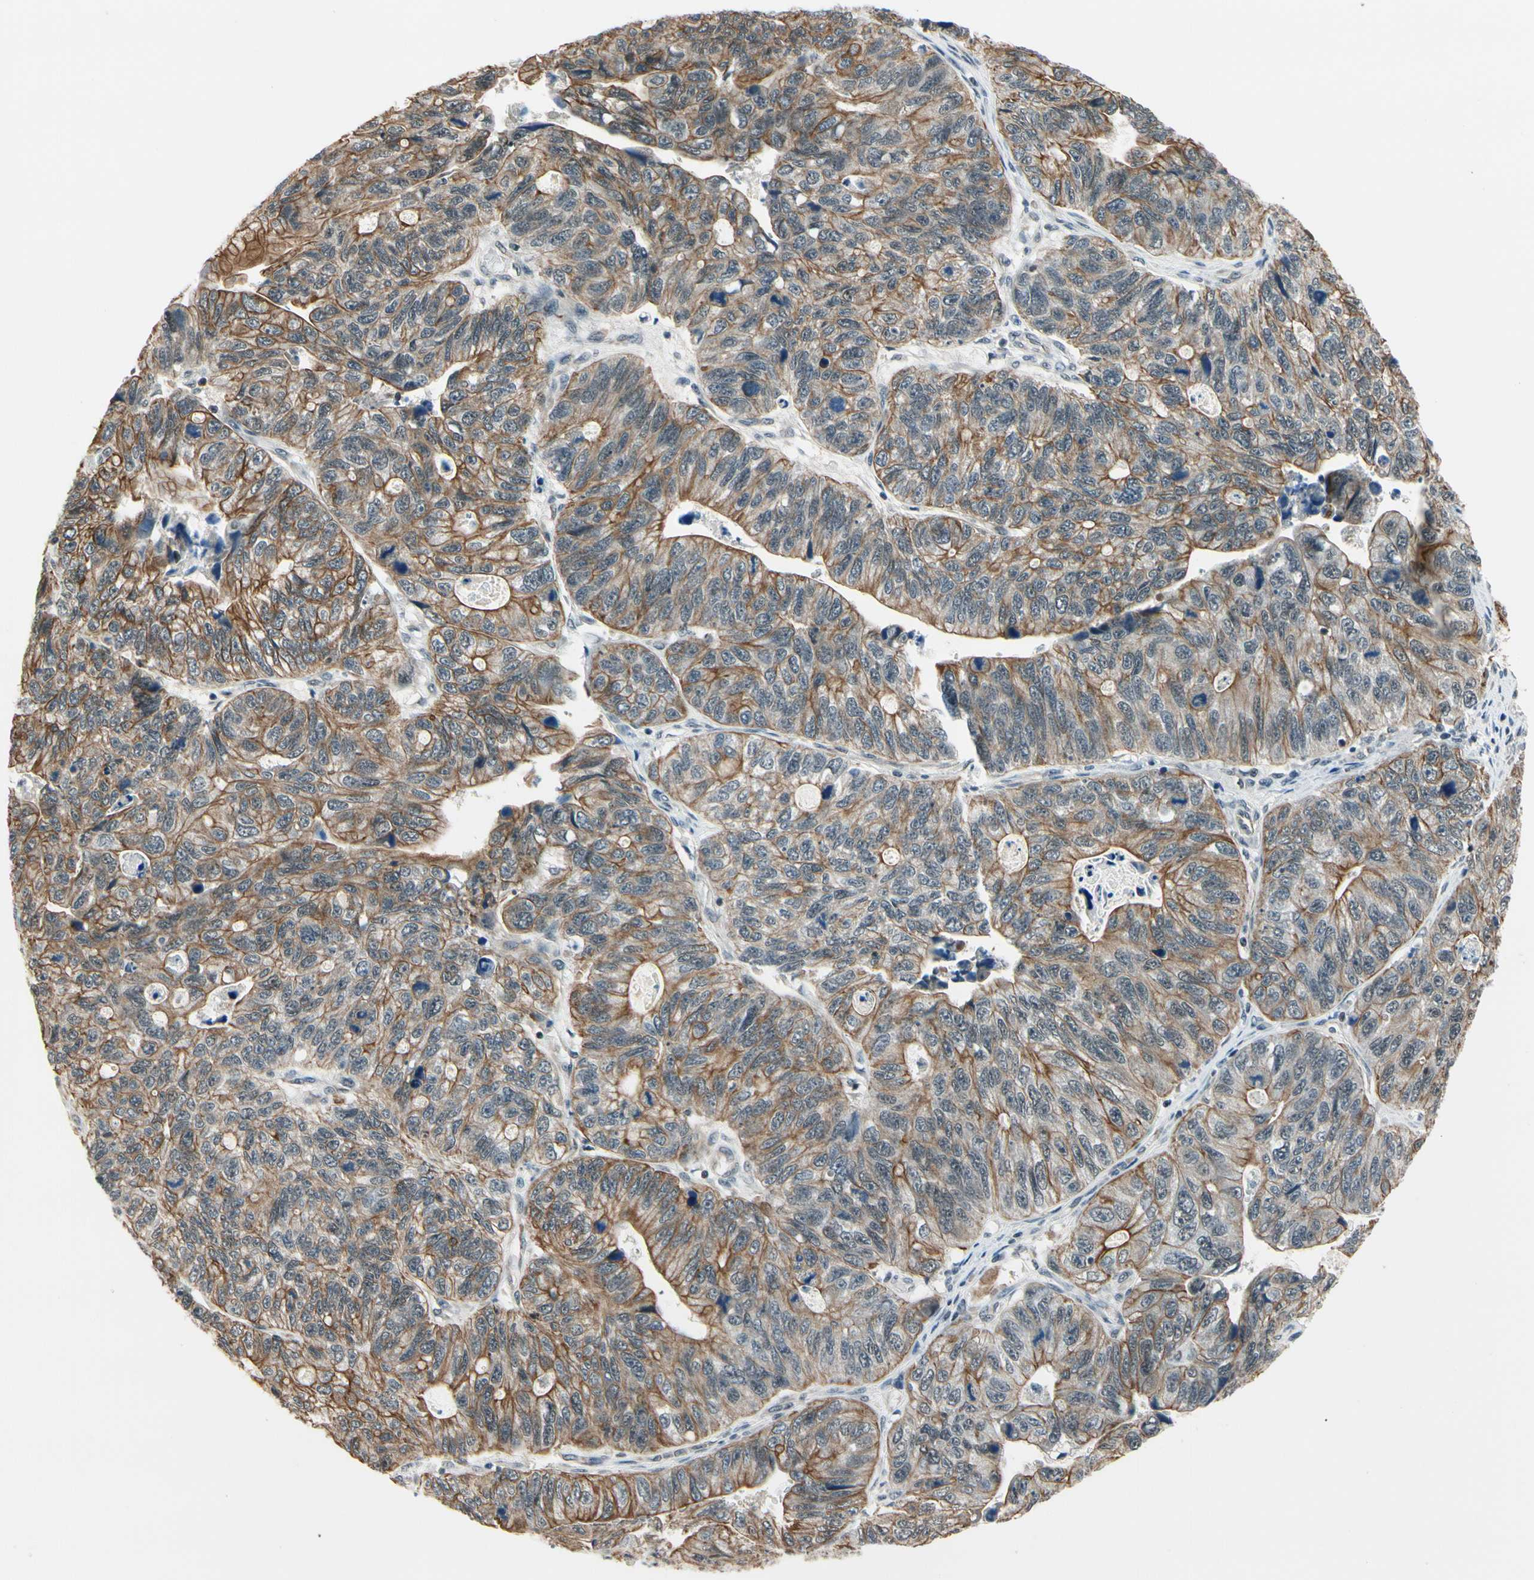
{"staining": {"intensity": "strong", "quantity": ">75%", "location": "cytoplasmic/membranous"}, "tissue": "stomach cancer", "cell_type": "Tumor cells", "image_type": "cancer", "snomed": [{"axis": "morphology", "description": "Adenocarcinoma, NOS"}, {"axis": "topography", "description": "Stomach"}], "caption": "IHC image of human adenocarcinoma (stomach) stained for a protein (brown), which shows high levels of strong cytoplasmic/membranous expression in approximately >75% of tumor cells.", "gene": "TAF12", "patient": {"sex": "male", "age": 59}}